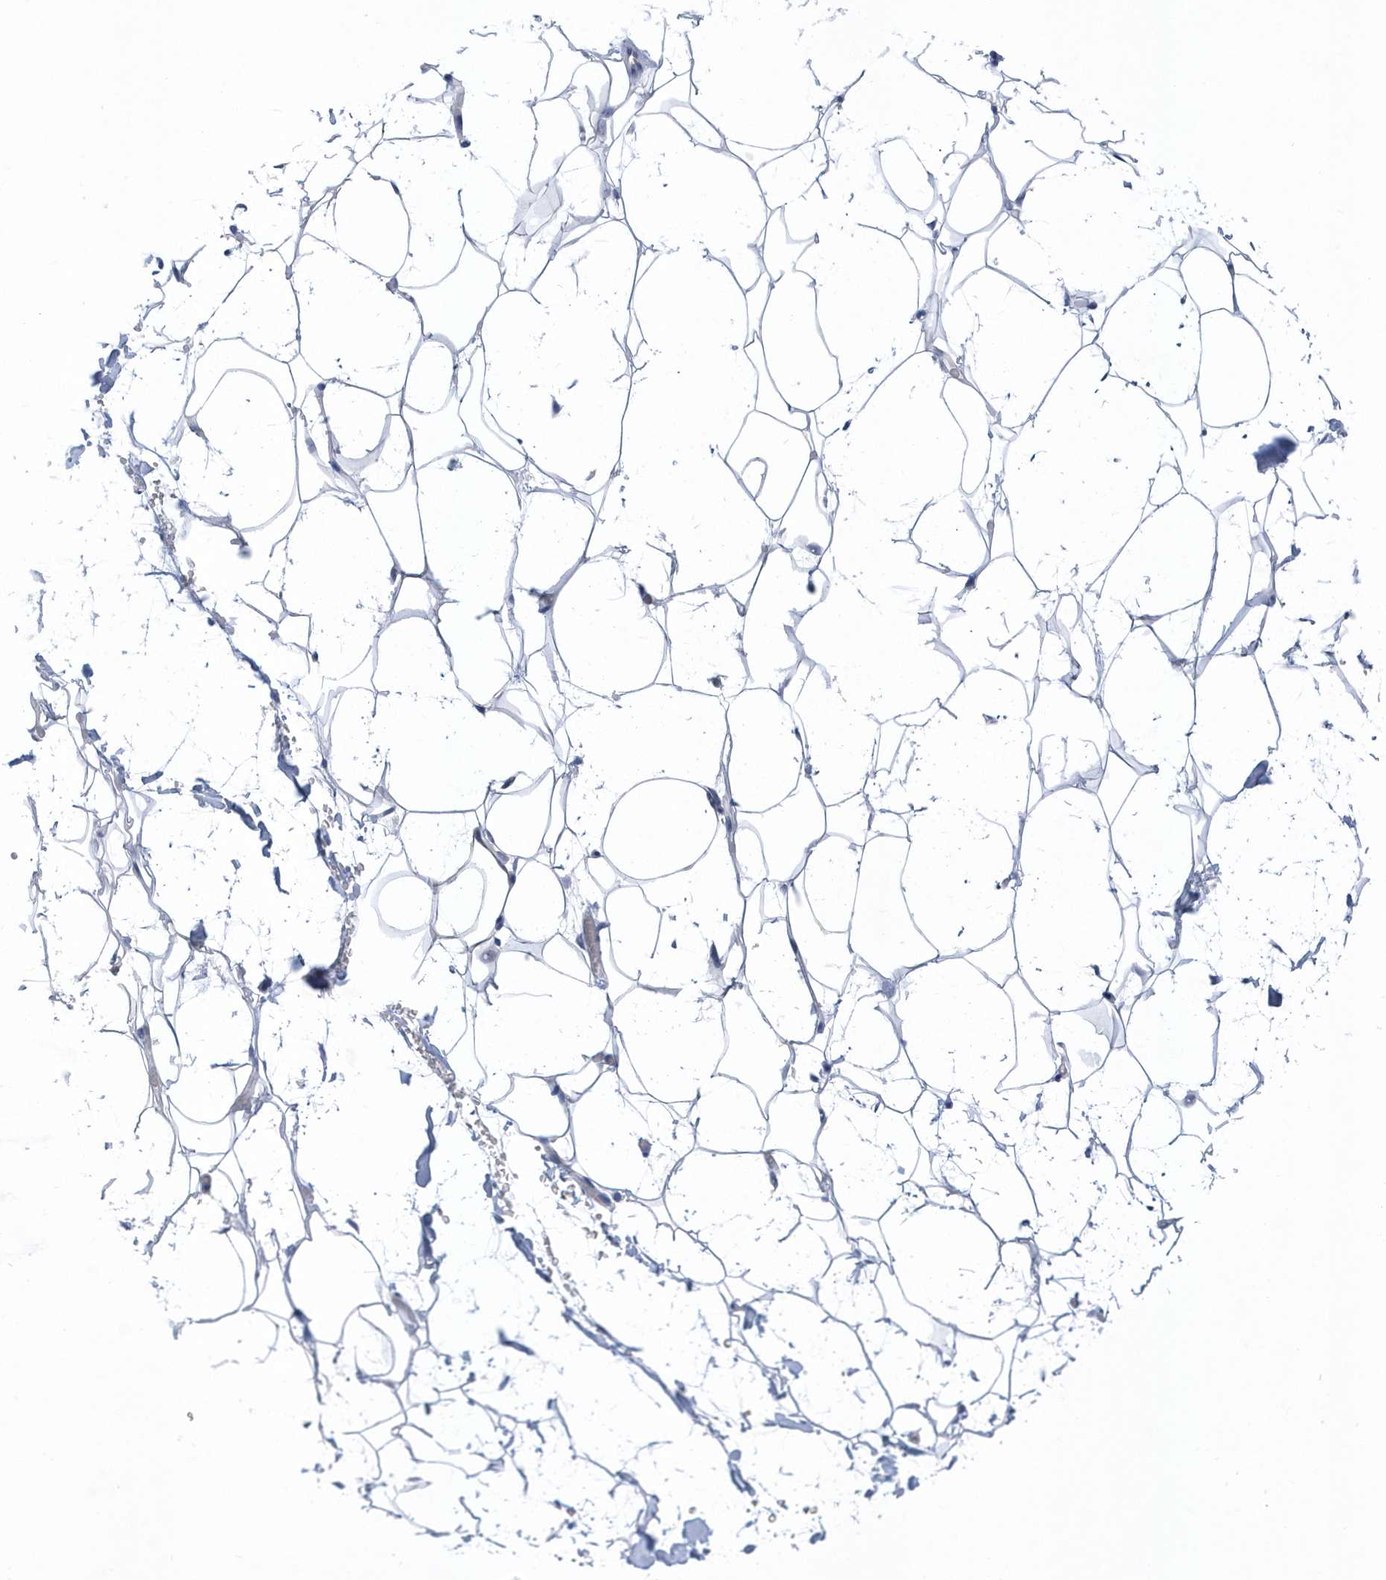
{"staining": {"intensity": "negative", "quantity": "none", "location": "none"}, "tissue": "adipose tissue", "cell_type": "Adipocytes", "image_type": "normal", "snomed": [{"axis": "morphology", "description": "Normal tissue, NOS"}, {"axis": "topography", "description": "Breast"}], "caption": "IHC photomicrograph of benign adipose tissue stained for a protein (brown), which reveals no positivity in adipocytes.", "gene": "SRGAP3", "patient": {"sex": "female", "age": 26}}